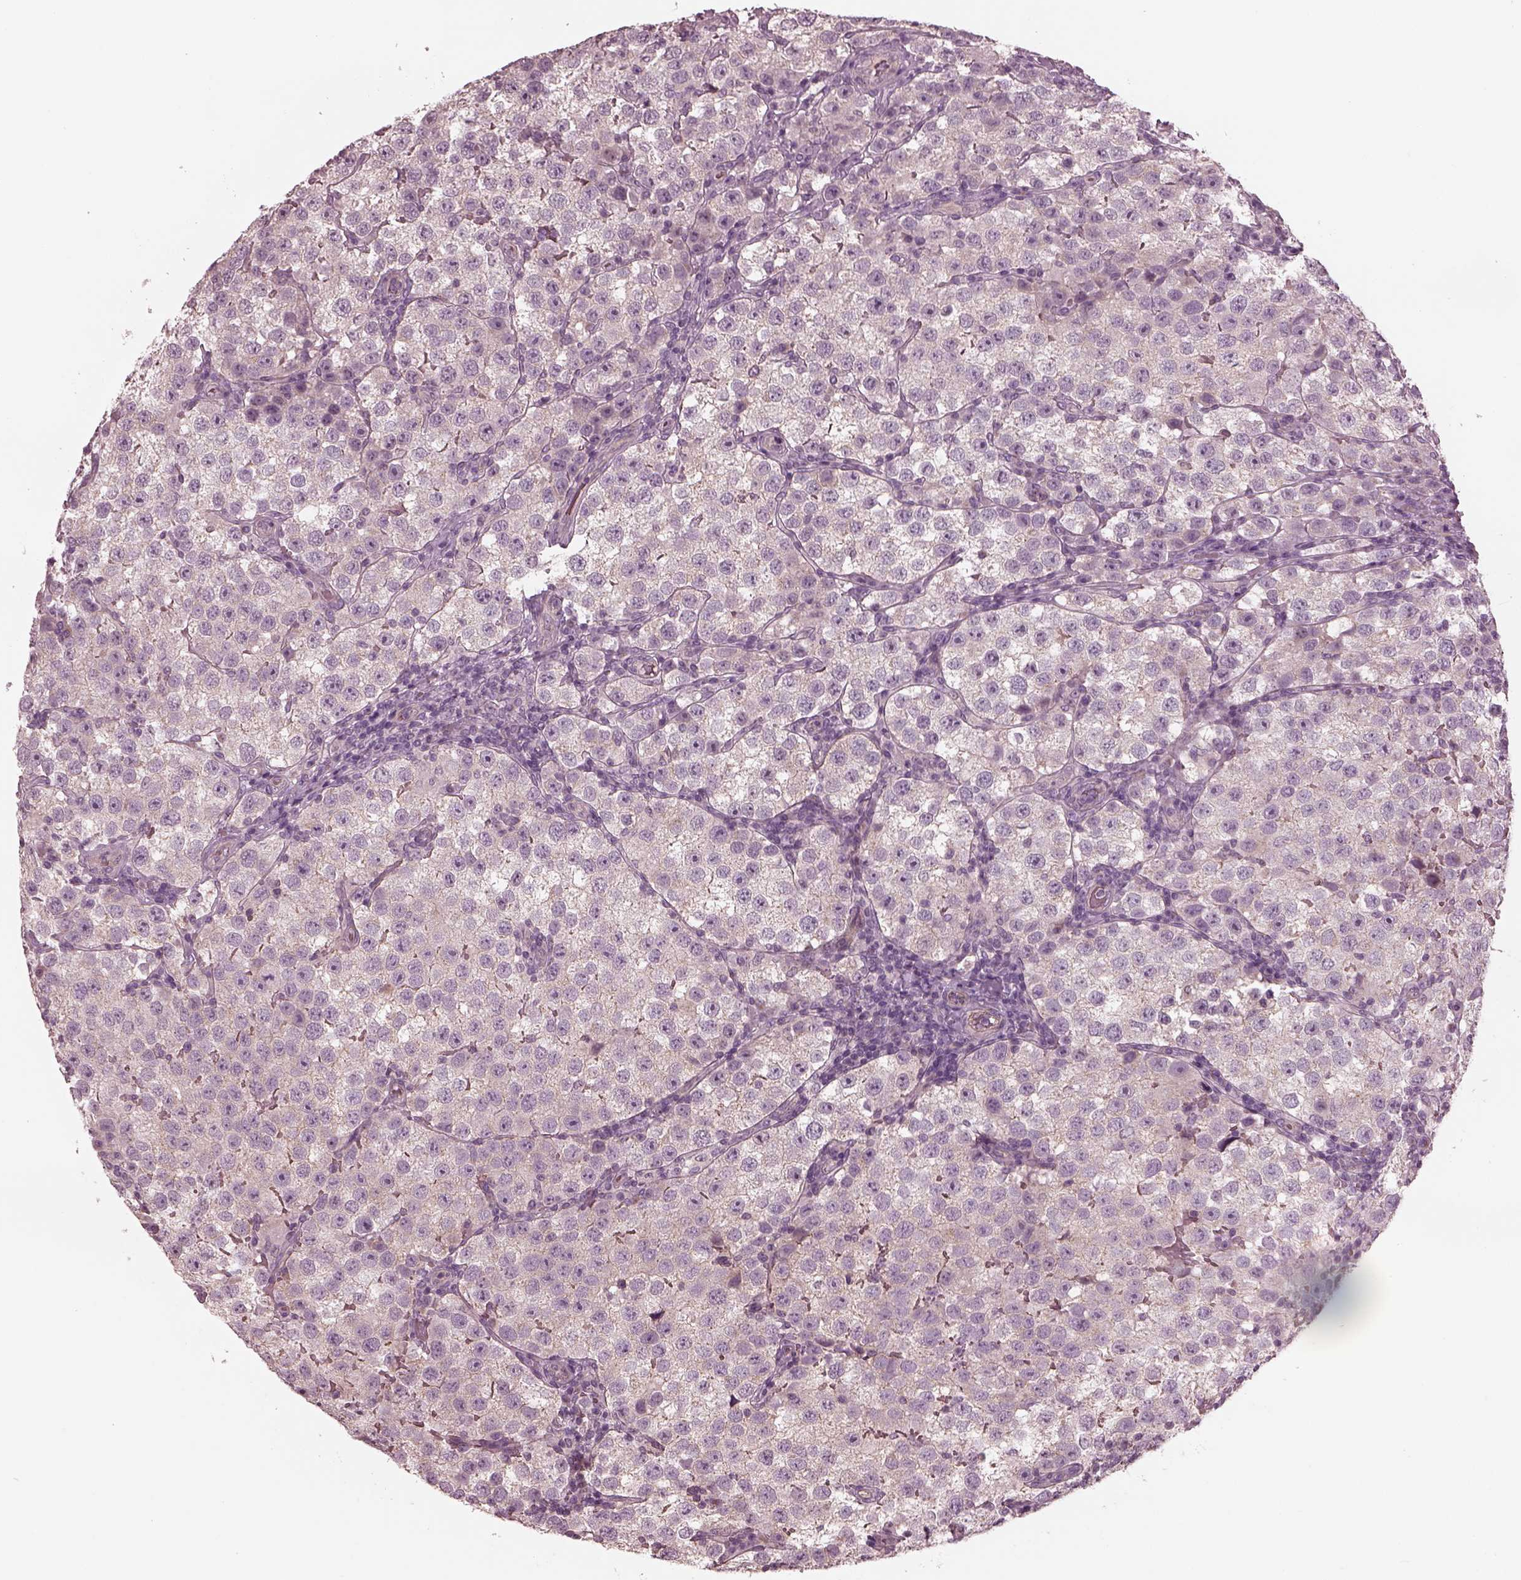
{"staining": {"intensity": "negative", "quantity": "none", "location": "none"}, "tissue": "testis cancer", "cell_type": "Tumor cells", "image_type": "cancer", "snomed": [{"axis": "morphology", "description": "Seminoma, NOS"}, {"axis": "topography", "description": "Testis"}], "caption": "The micrograph exhibits no significant staining in tumor cells of testis seminoma. (Brightfield microscopy of DAB immunohistochemistry (IHC) at high magnification).", "gene": "KIF6", "patient": {"sex": "male", "age": 37}}